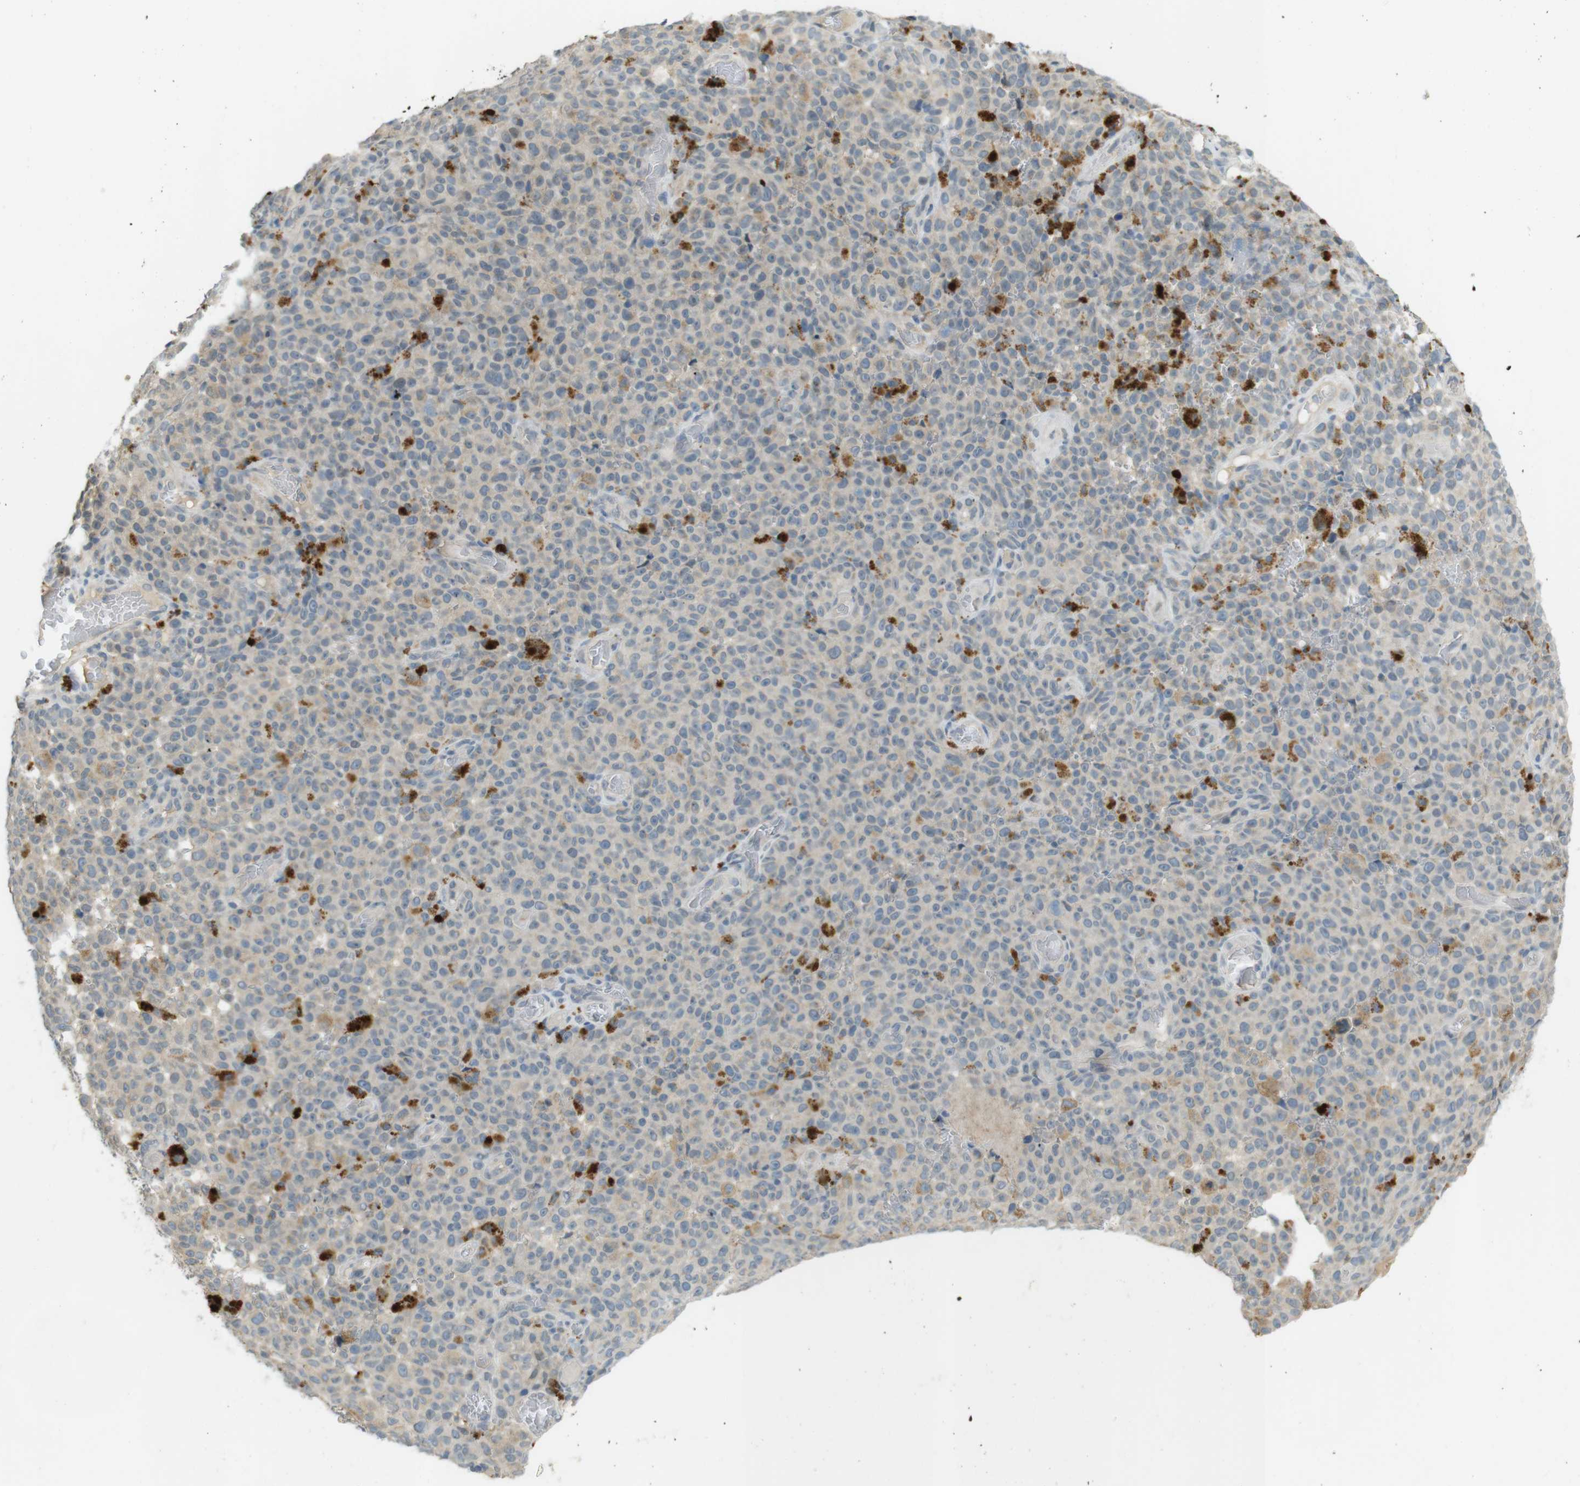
{"staining": {"intensity": "weak", "quantity": ">75%", "location": "cytoplasmic/membranous"}, "tissue": "melanoma", "cell_type": "Tumor cells", "image_type": "cancer", "snomed": [{"axis": "morphology", "description": "Malignant melanoma, NOS"}, {"axis": "topography", "description": "Skin"}], "caption": "Immunohistochemical staining of malignant melanoma exhibits low levels of weak cytoplasmic/membranous expression in about >75% of tumor cells.", "gene": "UGT8", "patient": {"sex": "female", "age": 82}}